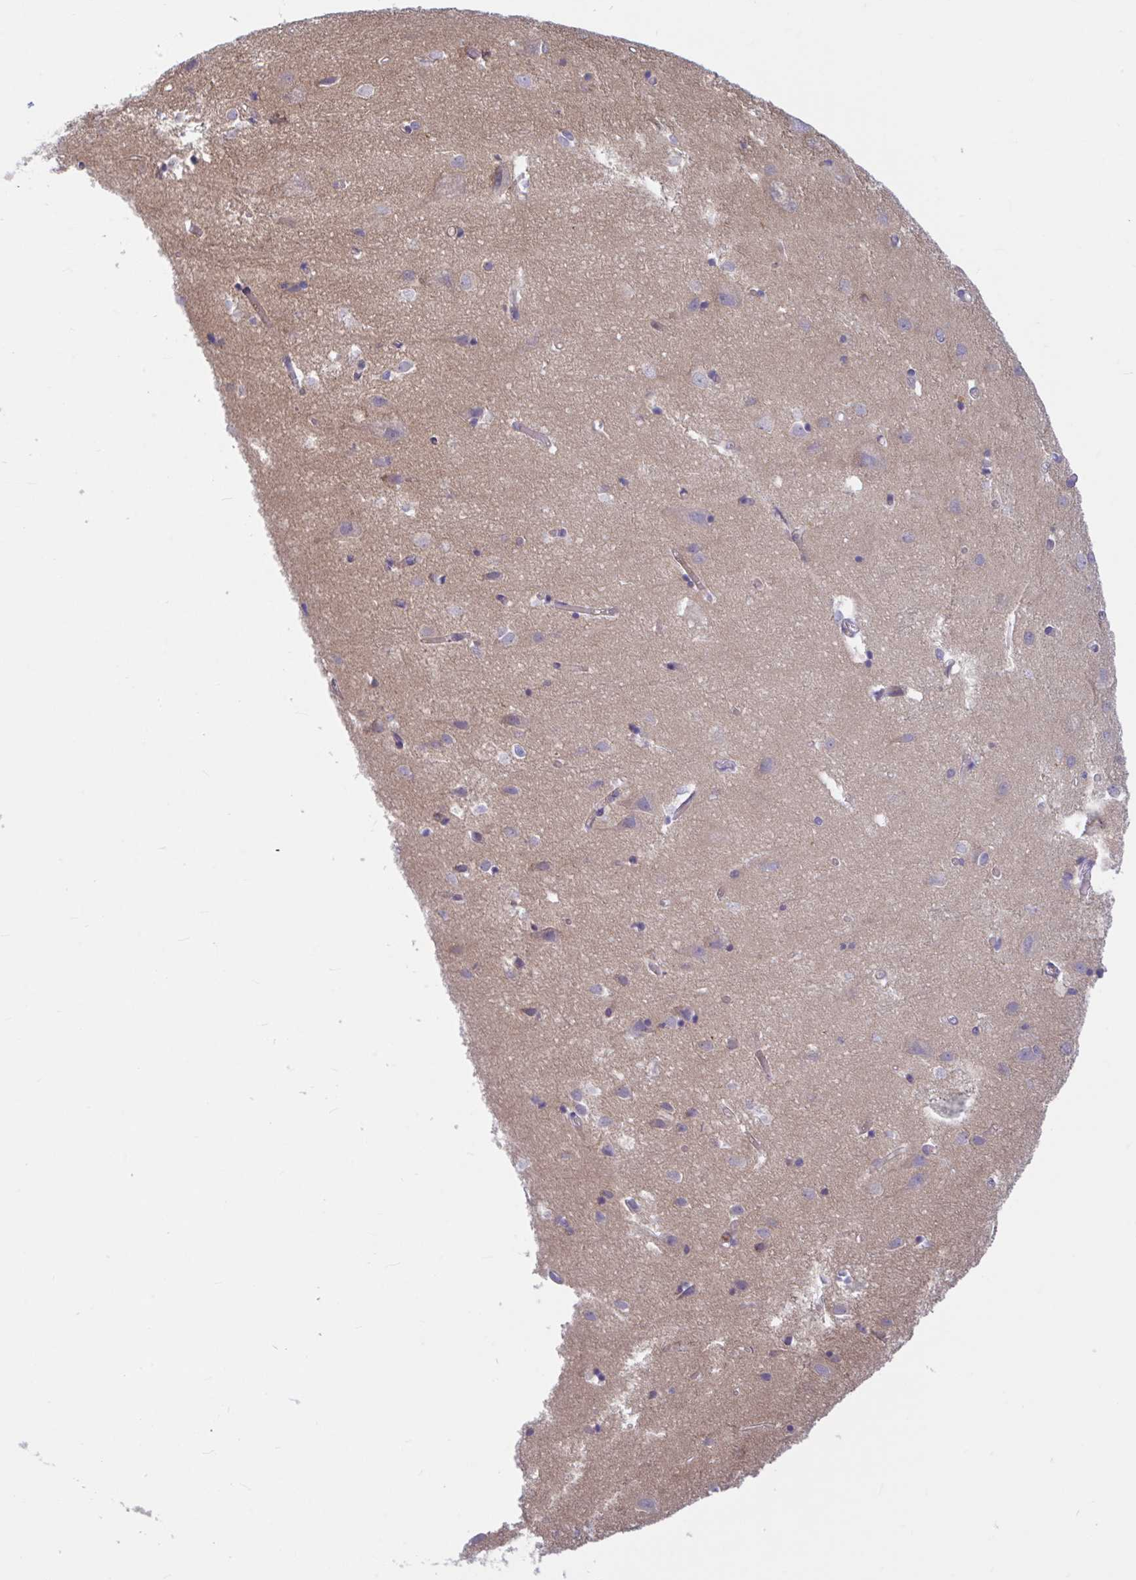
{"staining": {"intensity": "negative", "quantity": "none", "location": "none"}, "tissue": "cerebral cortex", "cell_type": "Endothelial cells", "image_type": "normal", "snomed": [{"axis": "morphology", "description": "Normal tissue, NOS"}, {"axis": "topography", "description": "Cerebral cortex"}], "caption": "The micrograph demonstrates no staining of endothelial cells in normal cerebral cortex.", "gene": "LMNTD2", "patient": {"sex": "male", "age": 70}}